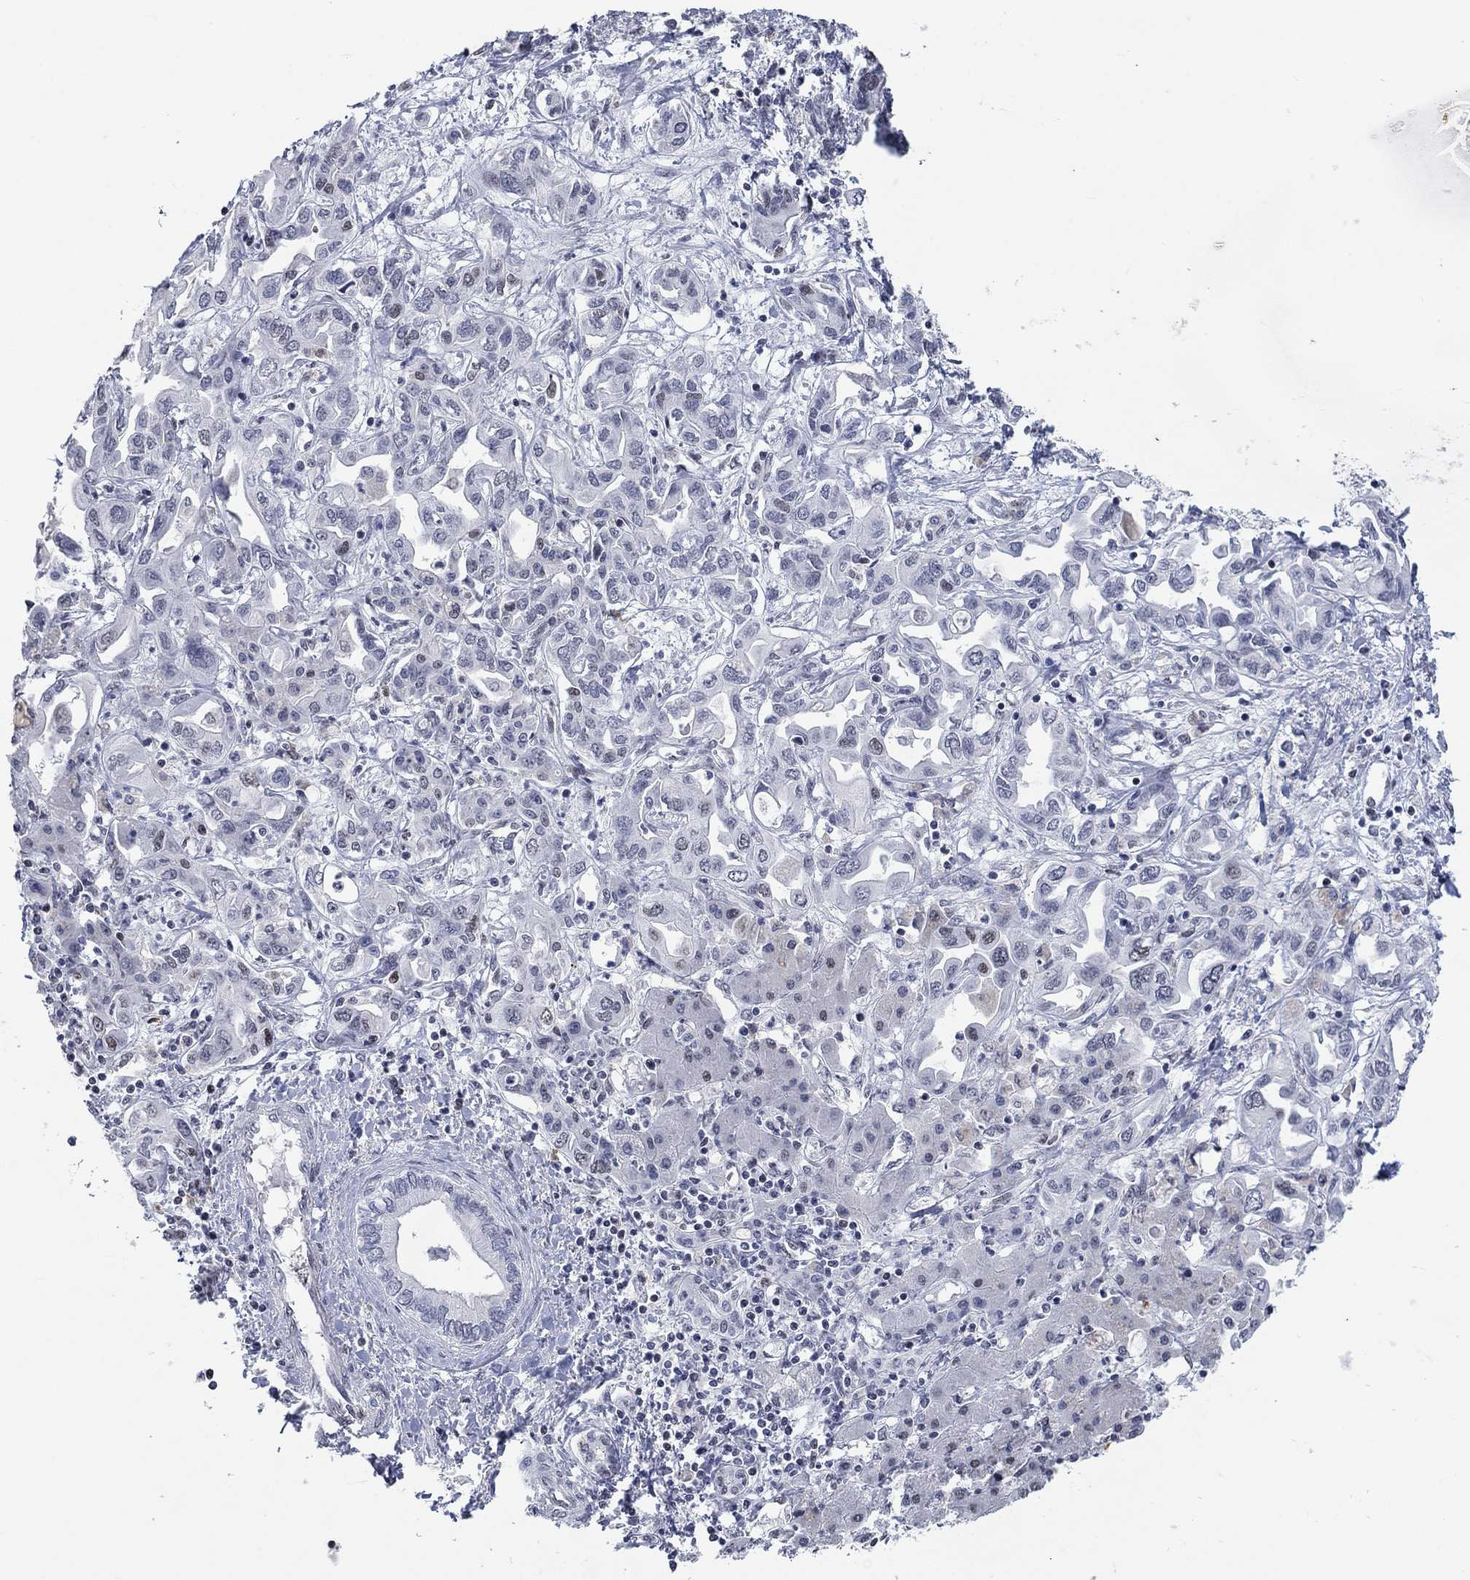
{"staining": {"intensity": "negative", "quantity": "none", "location": "none"}, "tissue": "liver cancer", "cell_type": "Tumor cells", "image_type": "cancer", "snomed": [{"axis": "morphology", "description": "Cholangiocarcinoma"}, {"axis": "topography", "description": "Liver"}], "caption": "Tumor cells show no significant protein positivity in cholangiocarcinoma (liver).", "gene": "HCFC1", "patient": {"sex": "female", "age": 64}}